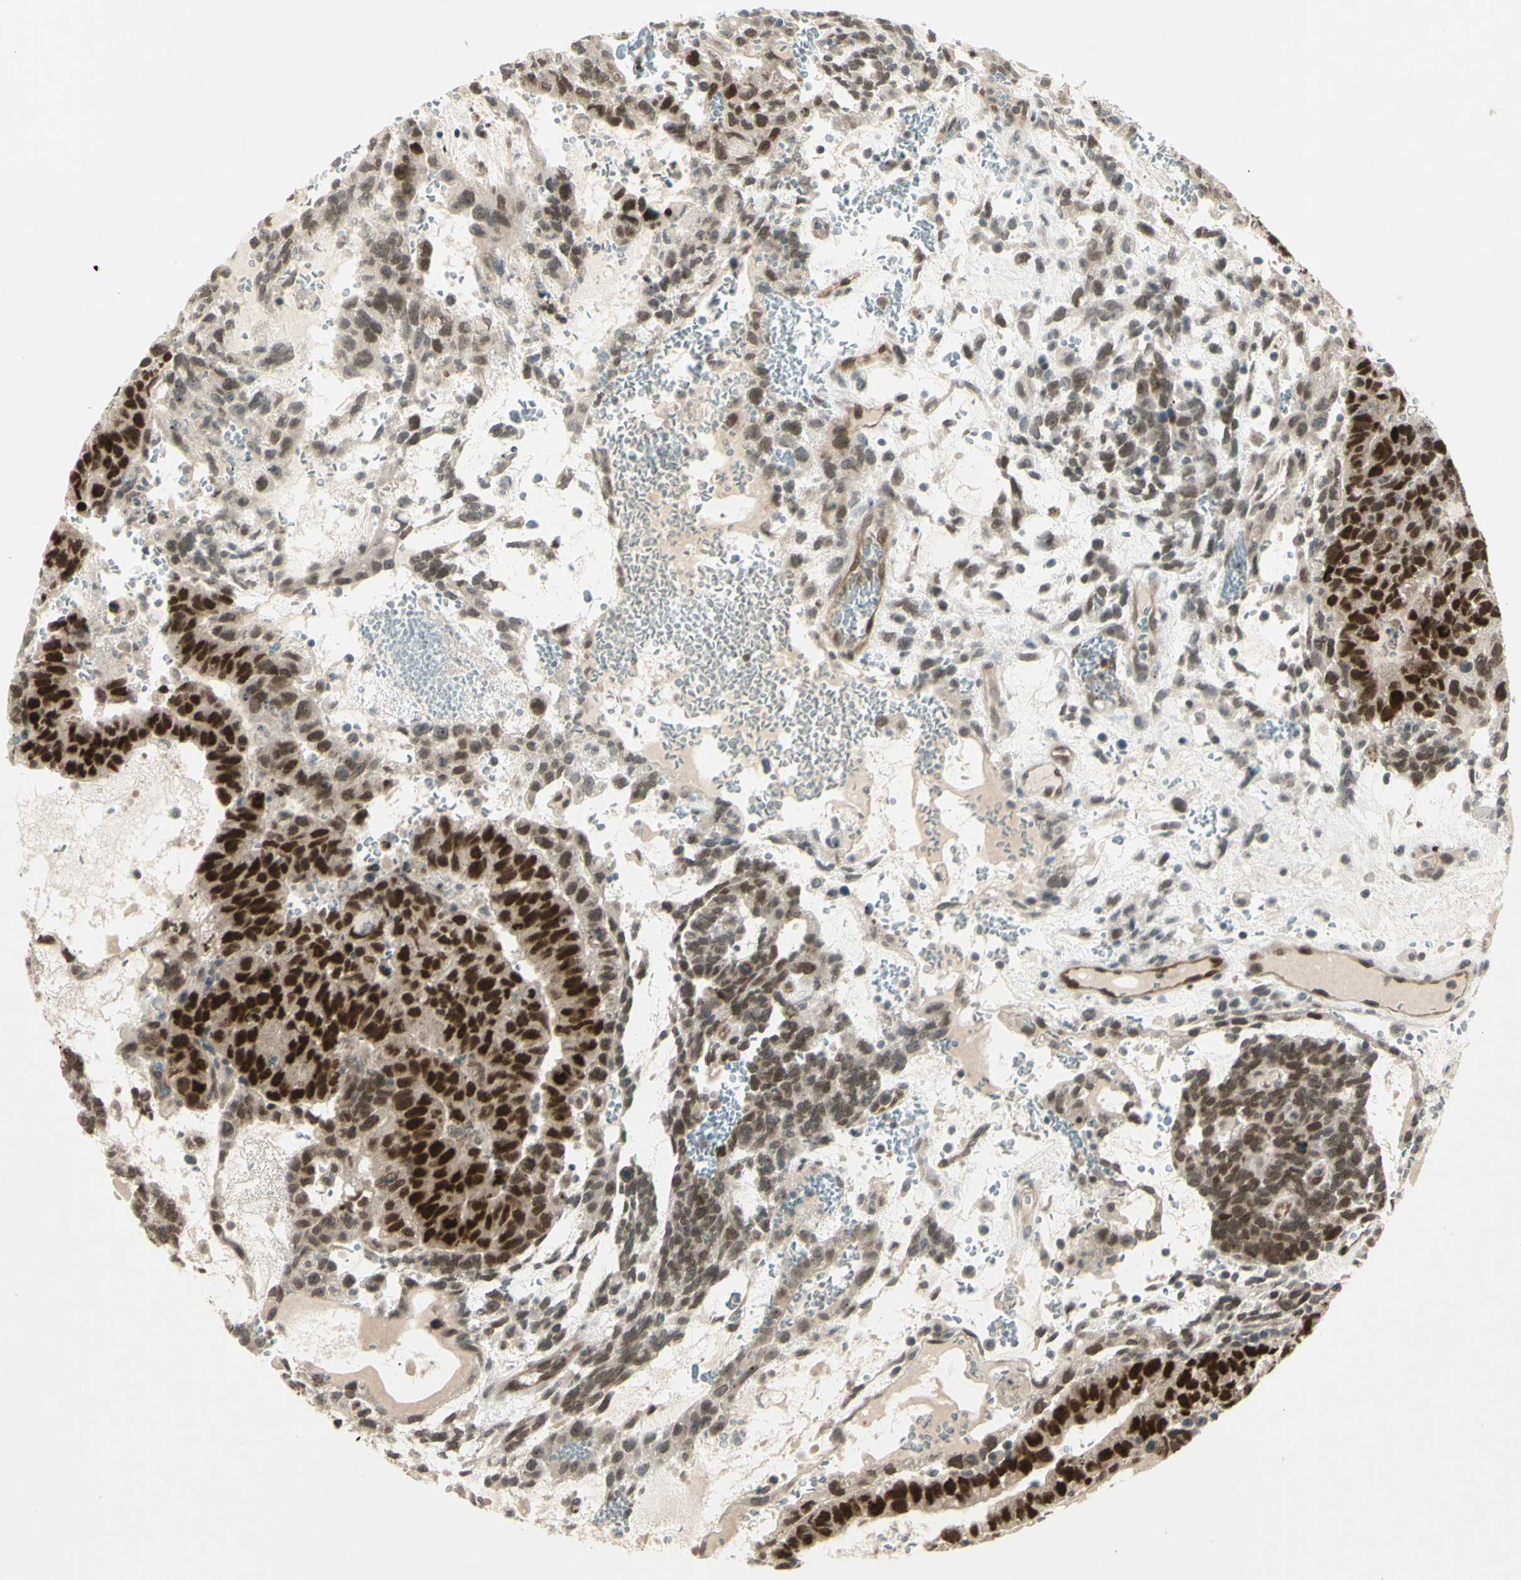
{"staining": {"intensity": "strong", "quantity": ">75%", "location": "cytoplasmic/membranous,nuclear"}, "tissue": "testis cancer", "cell_type": "Tumor cells", "image_type": "cancer", "snomed": [{"axis": "morphology", "description": "Seminoma, NOS"}, {"axis": "morphology", "description": "Carcinoma, Embryonal, NOS"}, {"axis": "topography", "description": "Testis"}], "caption": "Immunohistochemical staining of human testis cancer (seminoma) exhibits strong cytoplasmic/membranous and nuclear protein positivity in about >75% of tumor cells. The staining was performed using DAB to visualize the protein expression in brown, while the nuclei were stained in blue with hematoxylin (Magnification: 20x).", "gene": "MLF2", "patient": {"sex": "male", "age": 52}}